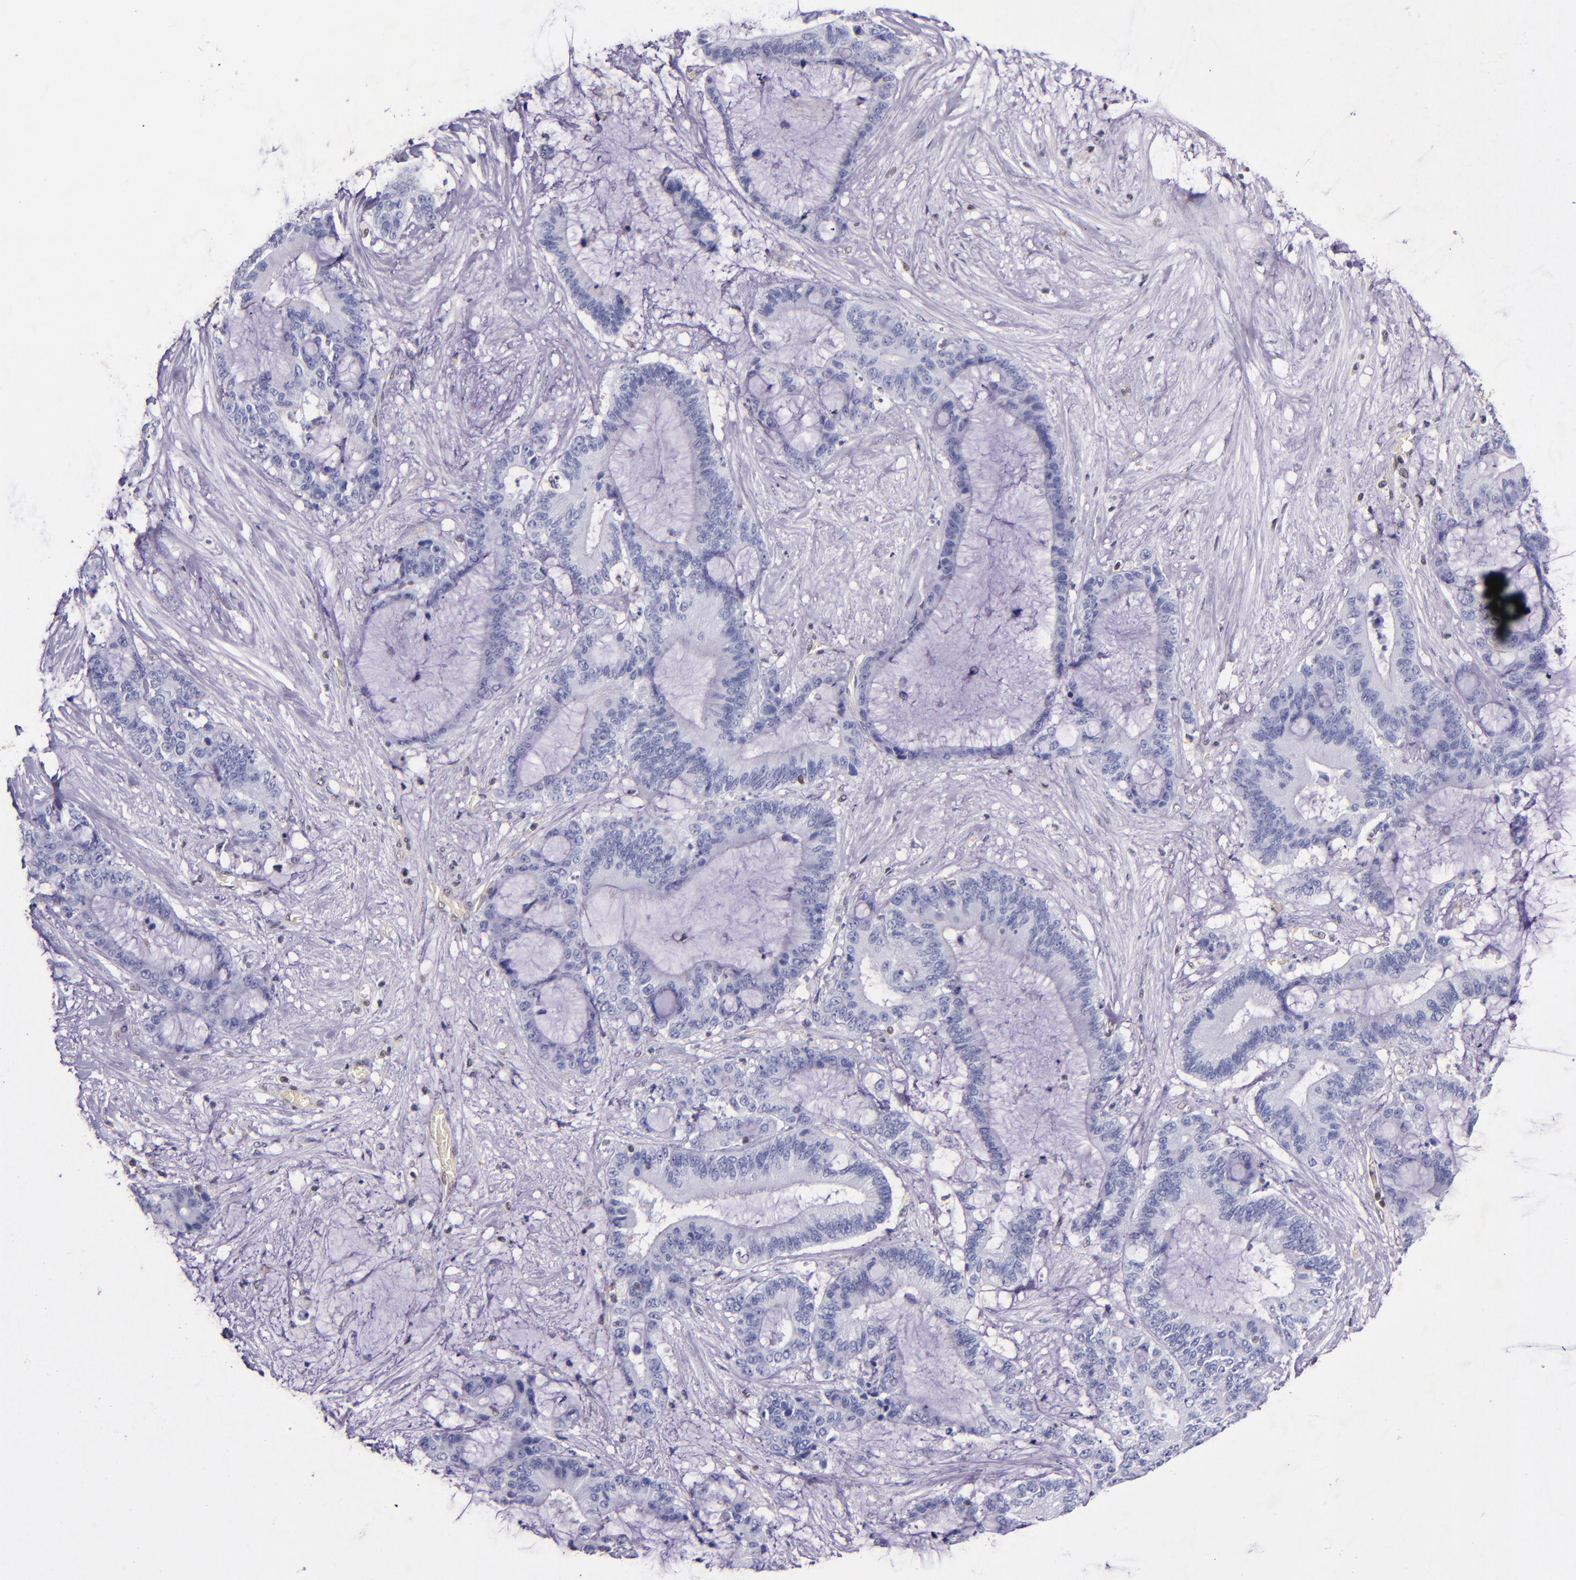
{"staining": {"intensity": "negative", "quantity": "none", "location": "none"}, "tissue": "liver cancer", "cell_type": "Tumor cells", "image_type": "cancer", "snomed": [{"axis": "morphology", "description": "Cholangiocarcinoma"}, {"axis": "topography", "description": "Liver"}], "caption": "Immunohistochemistry image of human liver cholangiocarcinoma stained for a protein (brown), which exhibits no expression in tumor cells.", "gene": "MGMT", "patient": {"sex": "female", "age": 73}}